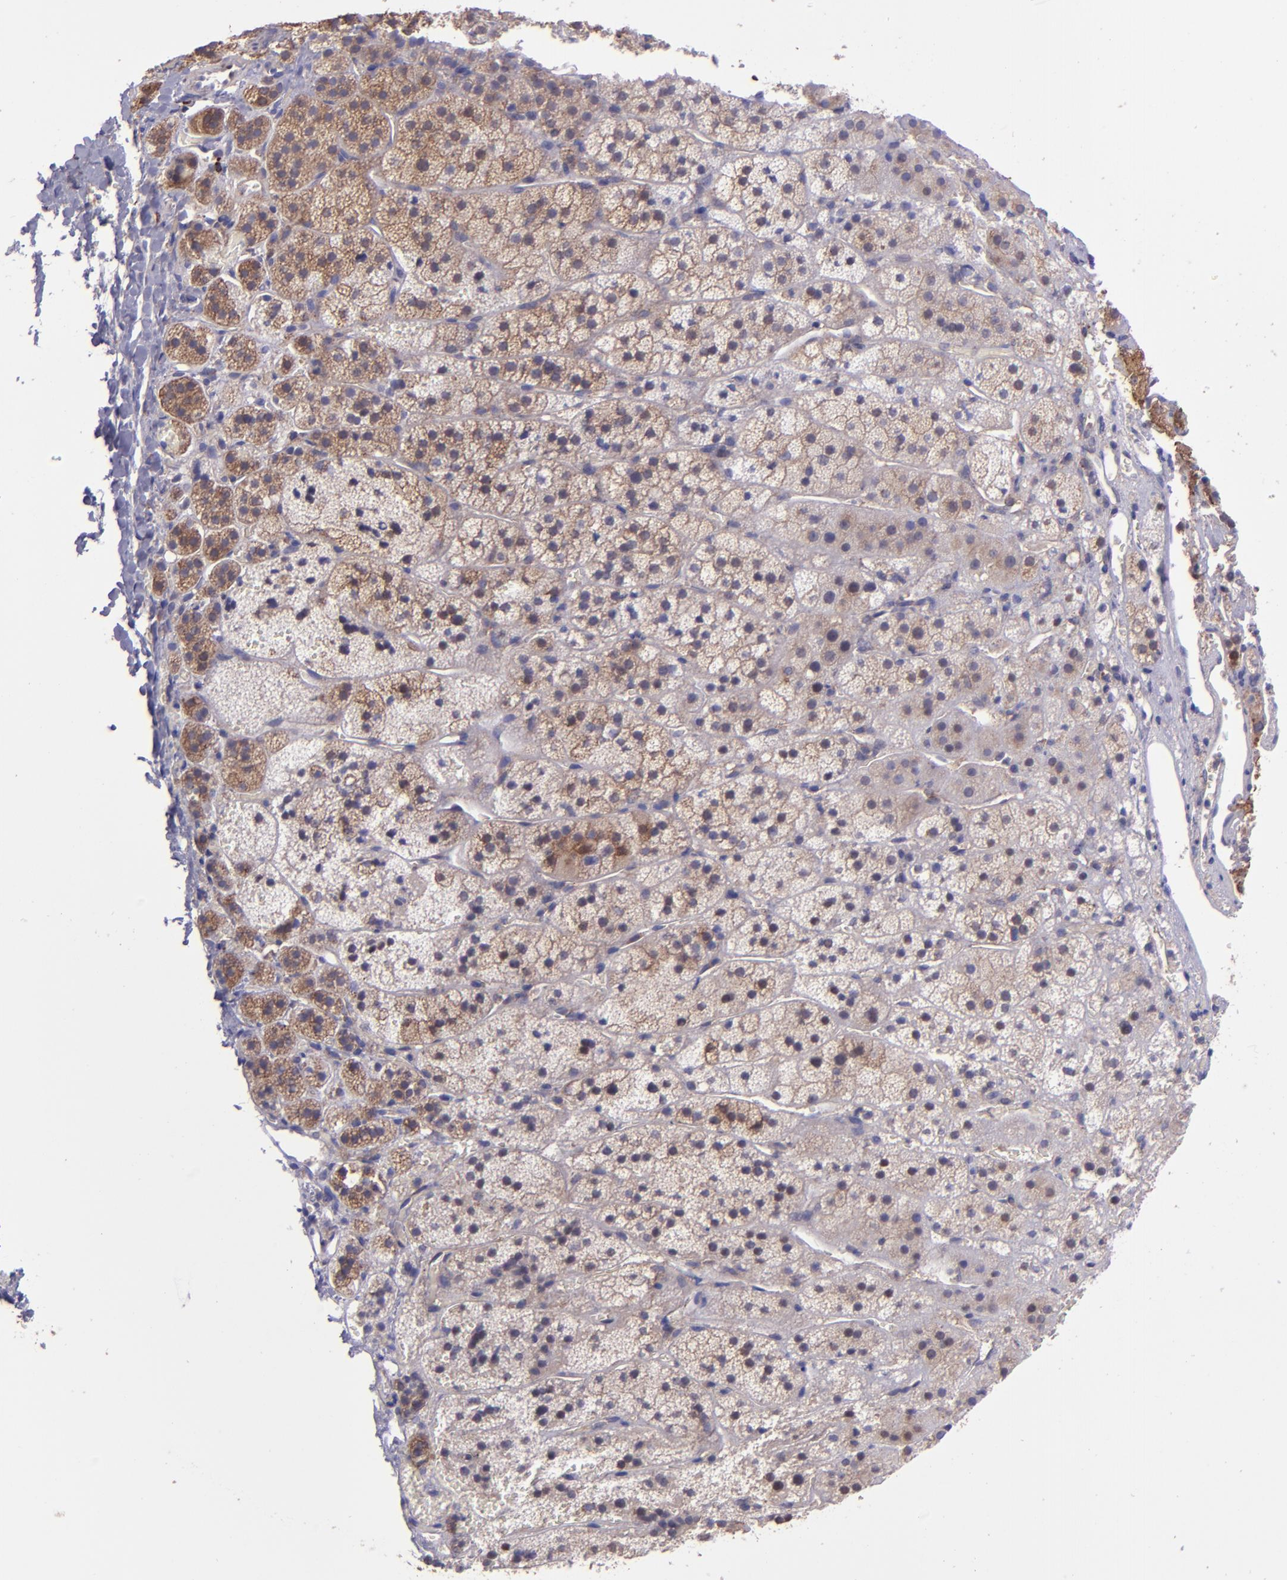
{"staining": {"intensity": "weak", "quantity": ">75%", "location": "cytoplasmic/membranous,nuclear"}, "tissue": "adrenal gland", "cell_type": "Glandular cells", "image_type": "normal", "snomed": [{"axis": "morphology", "description": "Normal tissue, NOS"}, {"axis": "topography", "description": "Adrenal gland"}], "caption": "High-power microscopy captured an immunohistochemistry (IHC) image of unremarkable adrenal gland, revealing weak cytoplasmic/membranous,nuclear expression in approximately >75% of glandular cells. The protein is shown in brown color, while the nuclei are stained blue.", "gene": "WASH6P", "patient": {"sex": "female", "age": 44}}